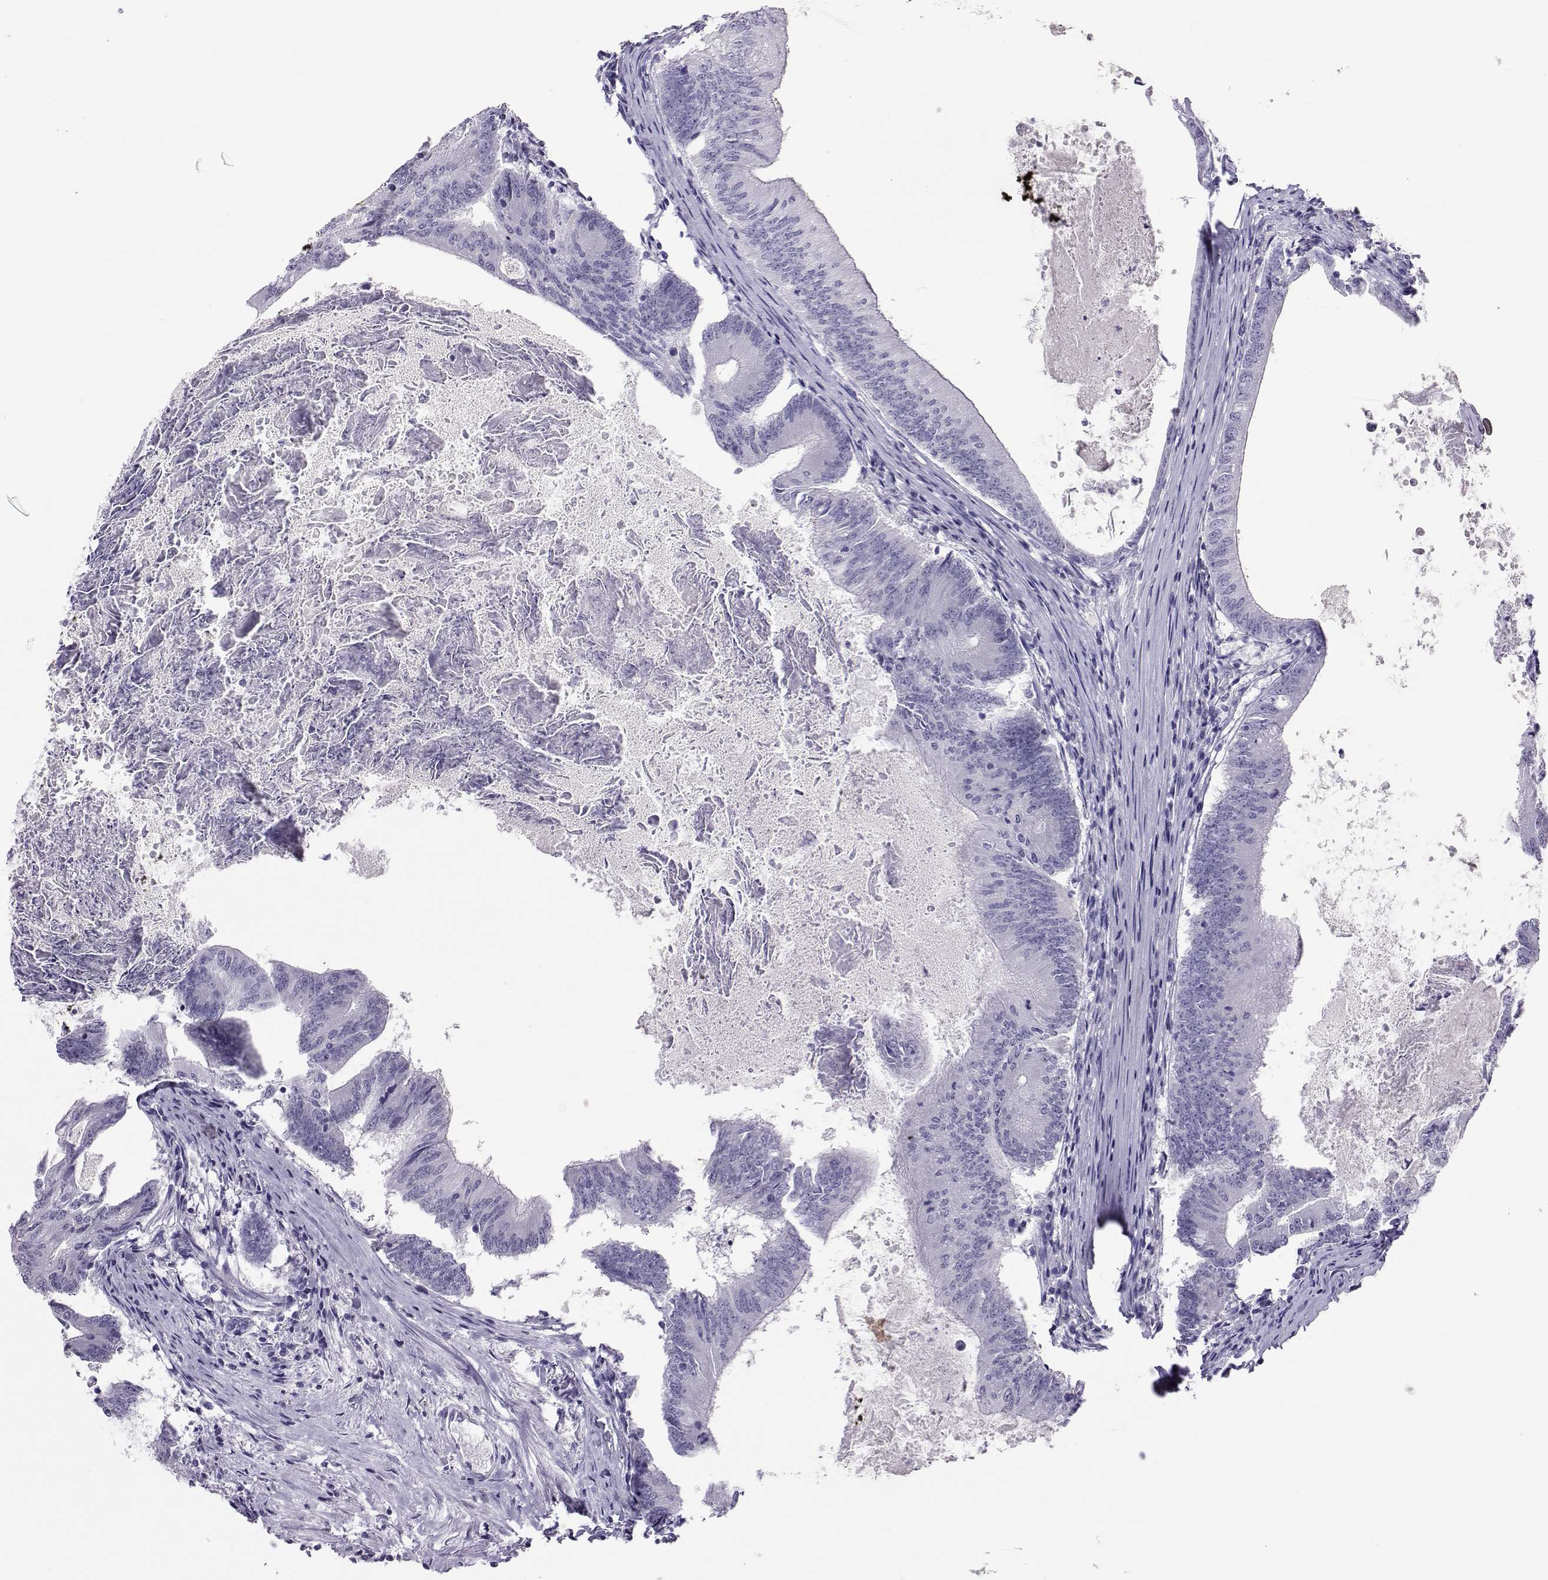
{"staining": {"intensity": "negative", "quantity": "none", "location": "none"}, "tissue": "colorectal cancer", "cell_type": "Tumor cells", "image_type": "cancer", "snomed": [{"axis": "morphology", "description": "Adenocarcinoma, NOS"}, {"axis": "topography", "description": "Colon"}], "caption": "This is an immunohistochemistry micrograph of human colorectal cancer (adenocarcinoma). There is no staining in tumor cells.", "gene": "TRPM7", "patient": {"sex": "female", "age": 70}}